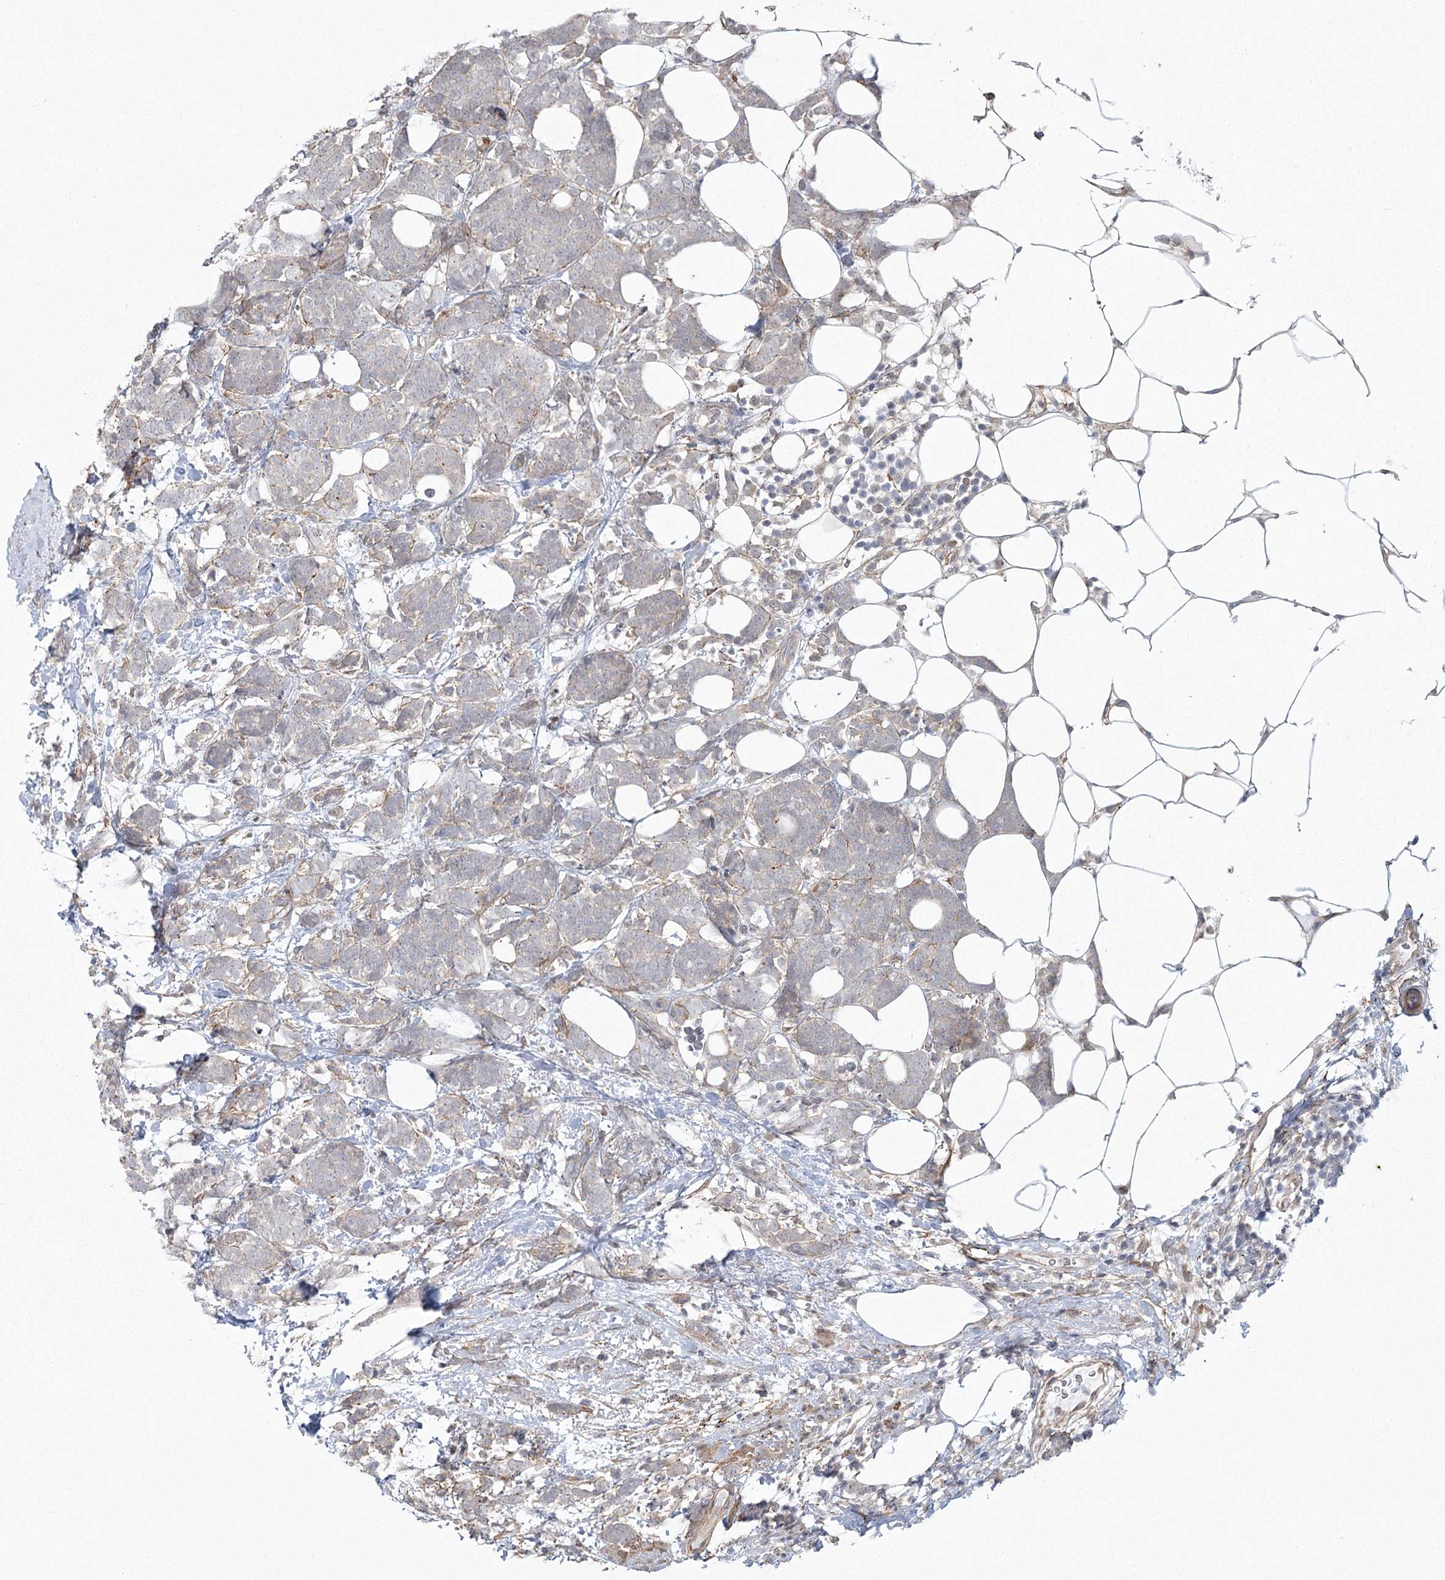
{"staining": {"intensity": "negative", "quantity": "none", "location": "none"}, "tissue": "breast cancer", "cell_type": "Tumor cells", "image_type": "cancer", "snomed": [{"axis": "morphology", "description": "Lobular carcinoma"}, {"axis": "topography", "description": "Breast"}], "caption": "Lobular carcinoma (breast) stained for a protein using IHC shows no expression tumor cells.", "gene": "MED28", "patient": {"sex": "female", "age": 58}}